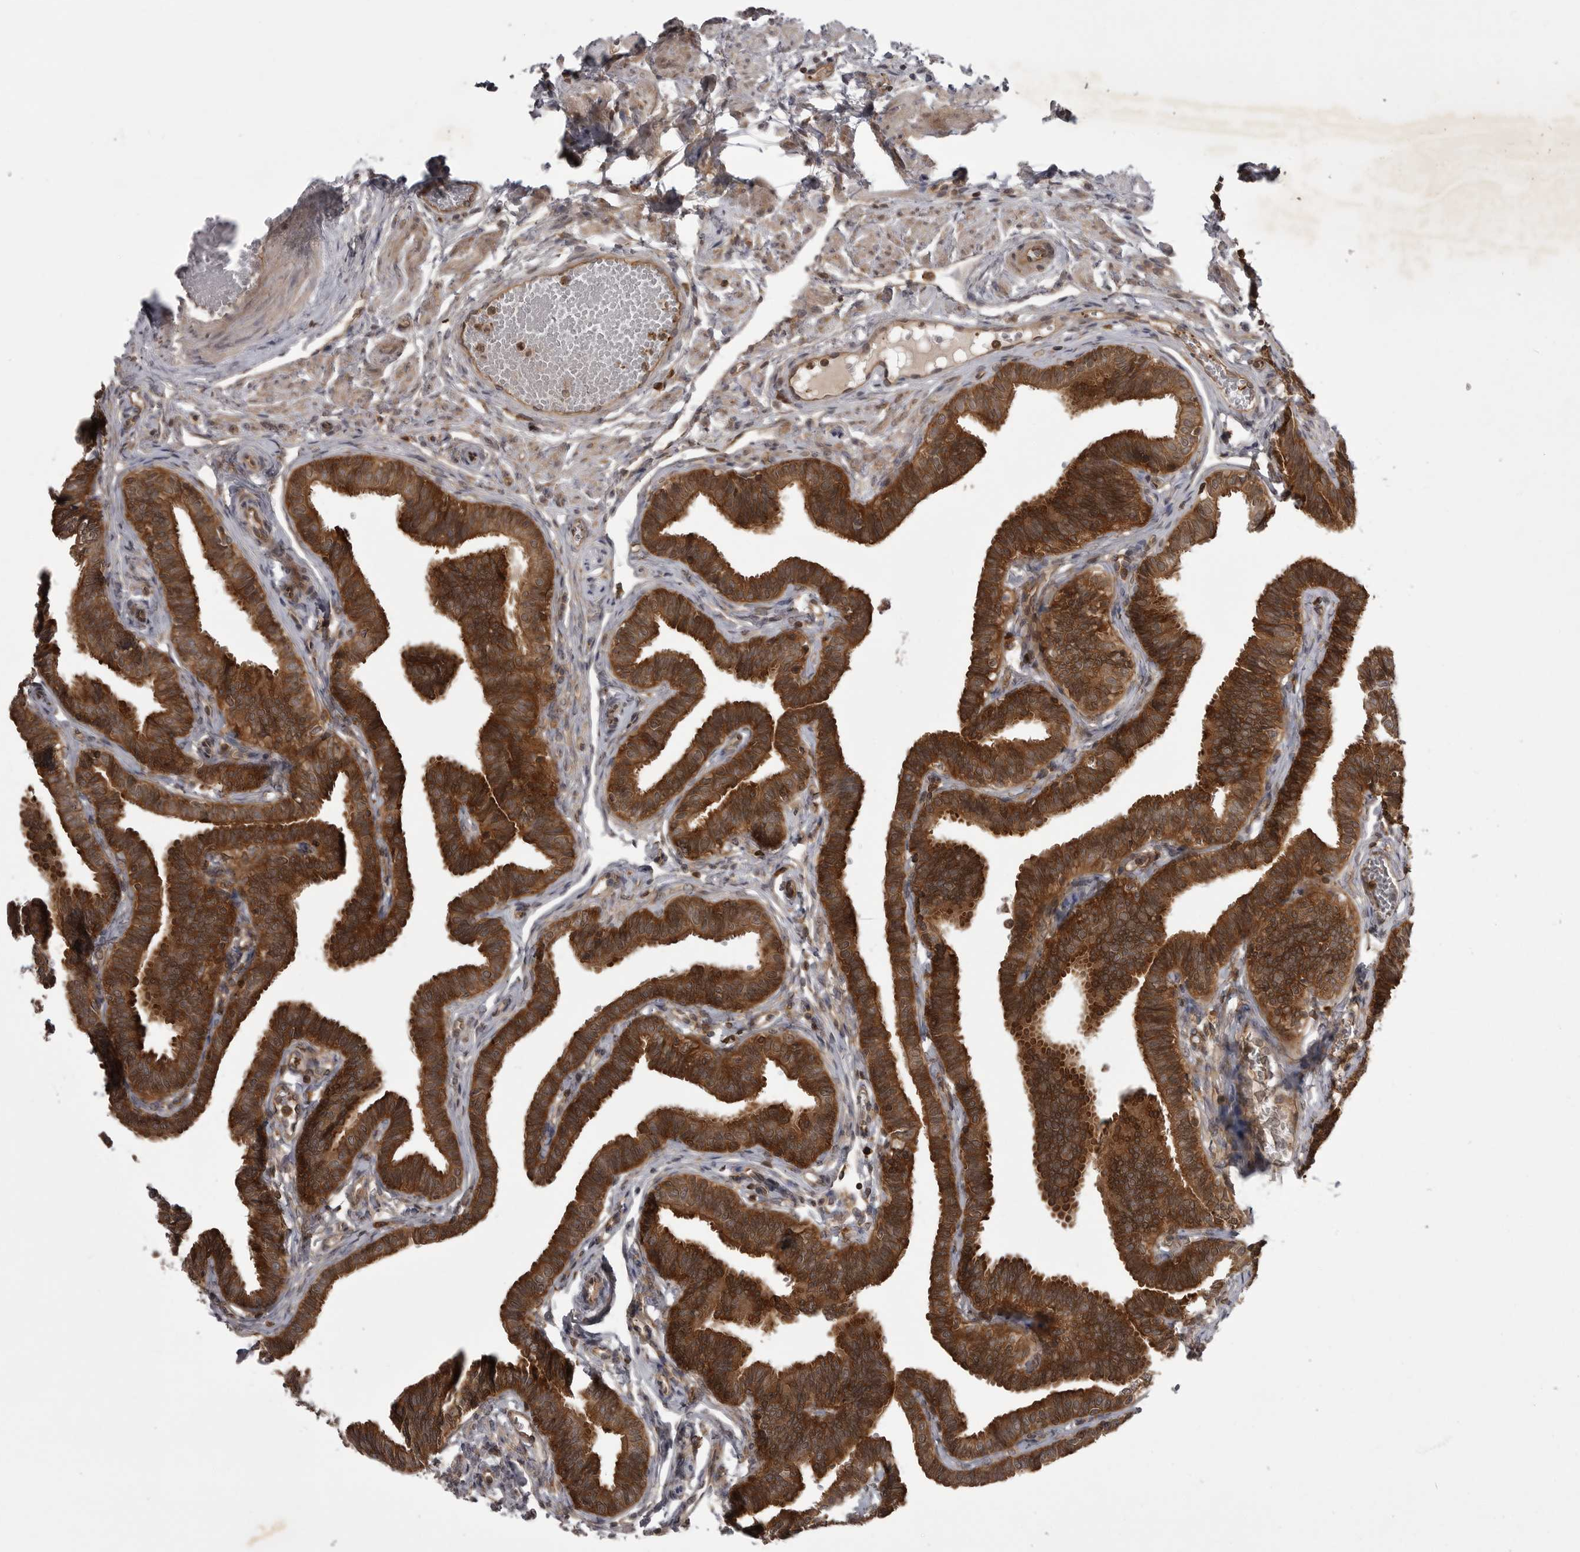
{"staining": {"intensity": "strong", "quantity": ">75%", "location": "cytoplasmic/membranous,nuclear"}, "tissue": "fallopian tube", "cell_type": "Glandular cells", "image_type": "normal", "snomed": [{"axis": "morphology", "description": "Normal tissue, NOS"}, {"axis": "topography", "description": "Fallopian tube"}, {"axis": "topography", "description": "Ovary"}], "caption": "Approximately >75% of glandular cells in benign fallopian tube demonstrate strong cytoplasmic/membranous,nuclear protein expression as visualized by brown immunohistochemical staining.", "gene": "STK24", "patient": {"sex": "female", "age": 23}}